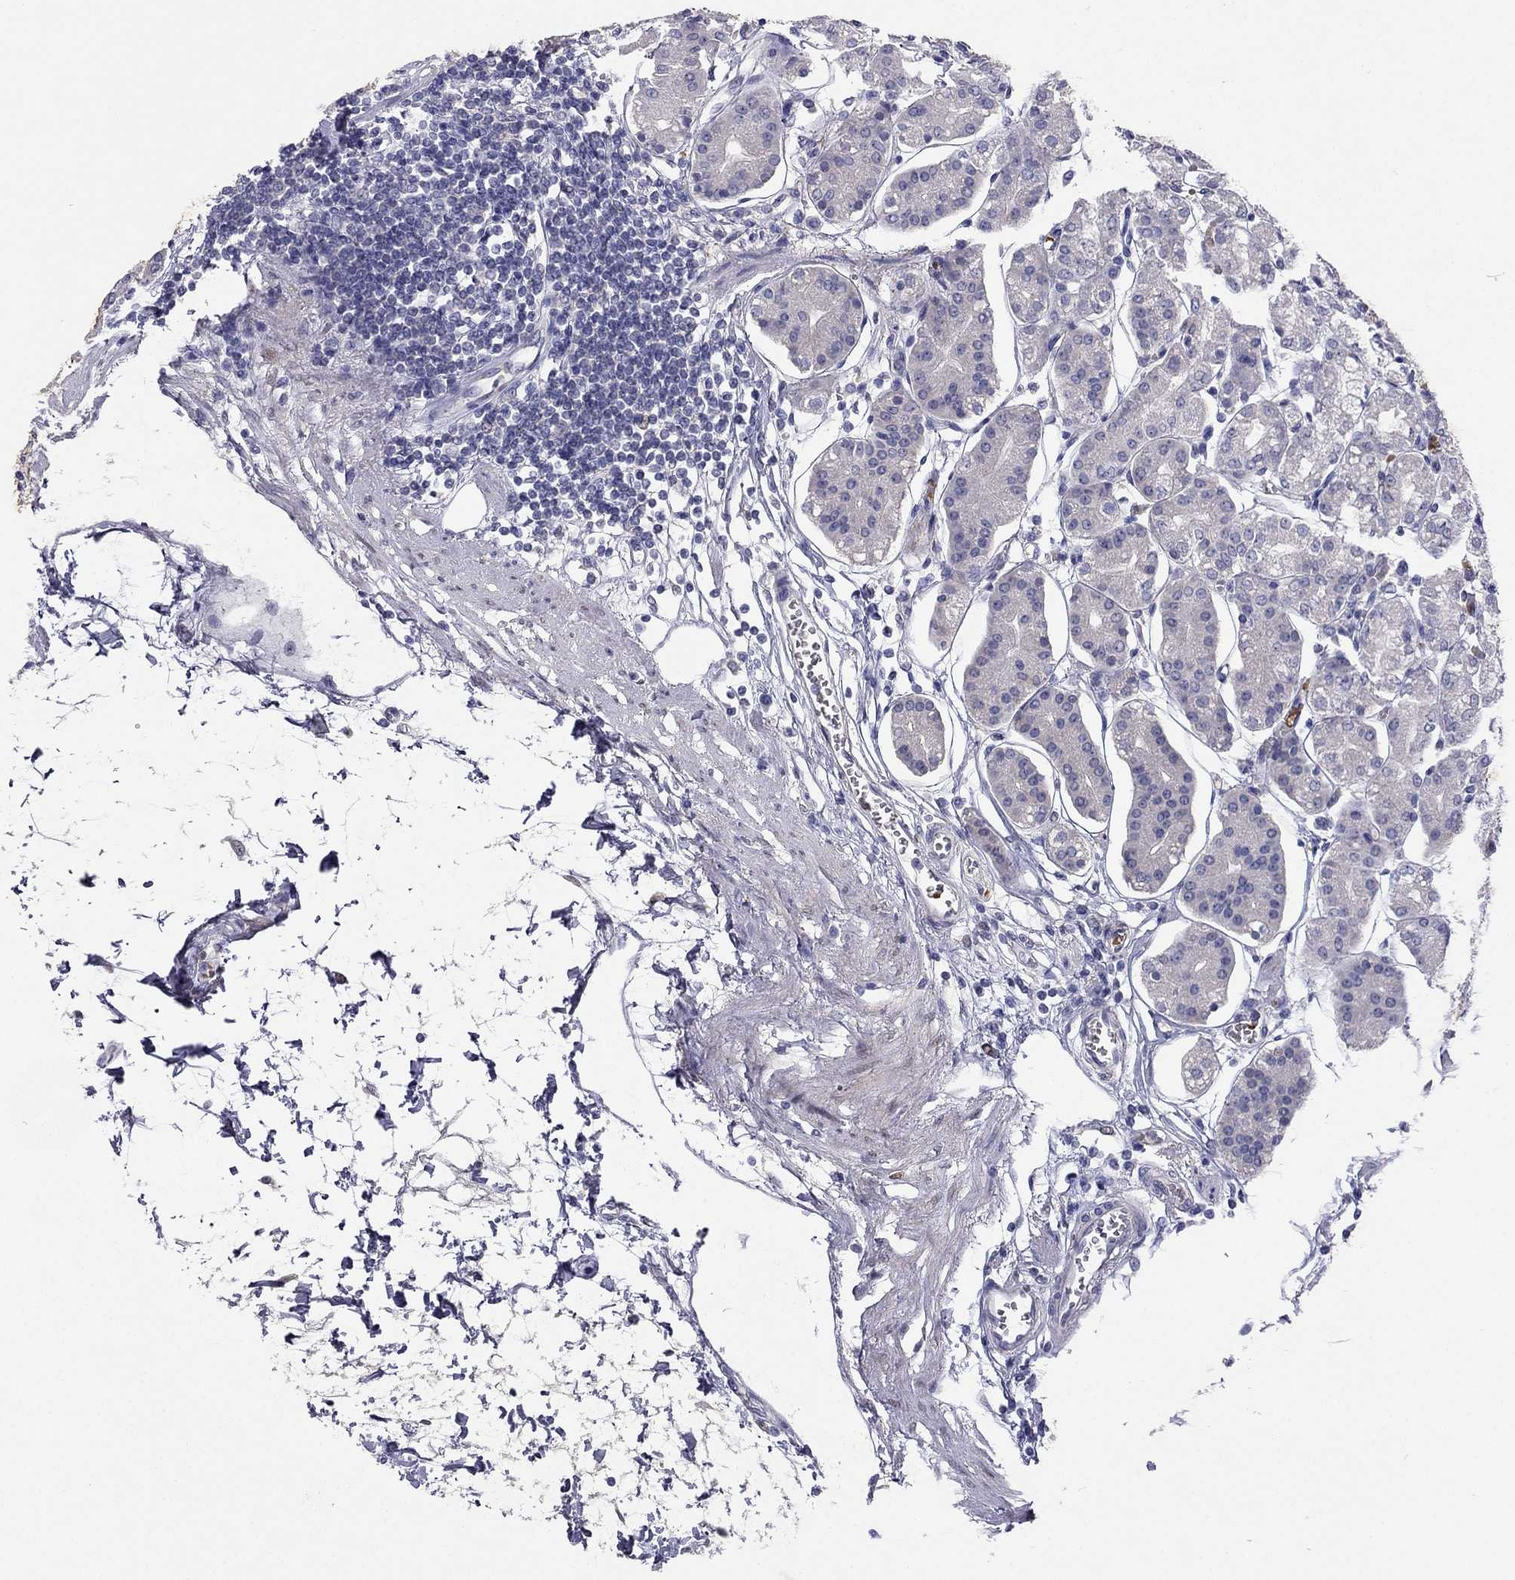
{"staining": {"intensity": "negative", "quantity": "none", "location": "none"}, "tissue": "stomach", "cell_type": "Glandular cells", "image_type": "normal", "snomed": [{"axis": "morphology", "description": "Normal tissue, NOS"}, {"axis": "topography", "description": "Skeletal muscle"}, {"axis": "topography", "description": "Stomach"}], "caption": "Immunohistochemistry of normal stomach displays no expression in glandular cells.", "gene": "RSPH14", "patient": {"sex": "female", "age": 57}}